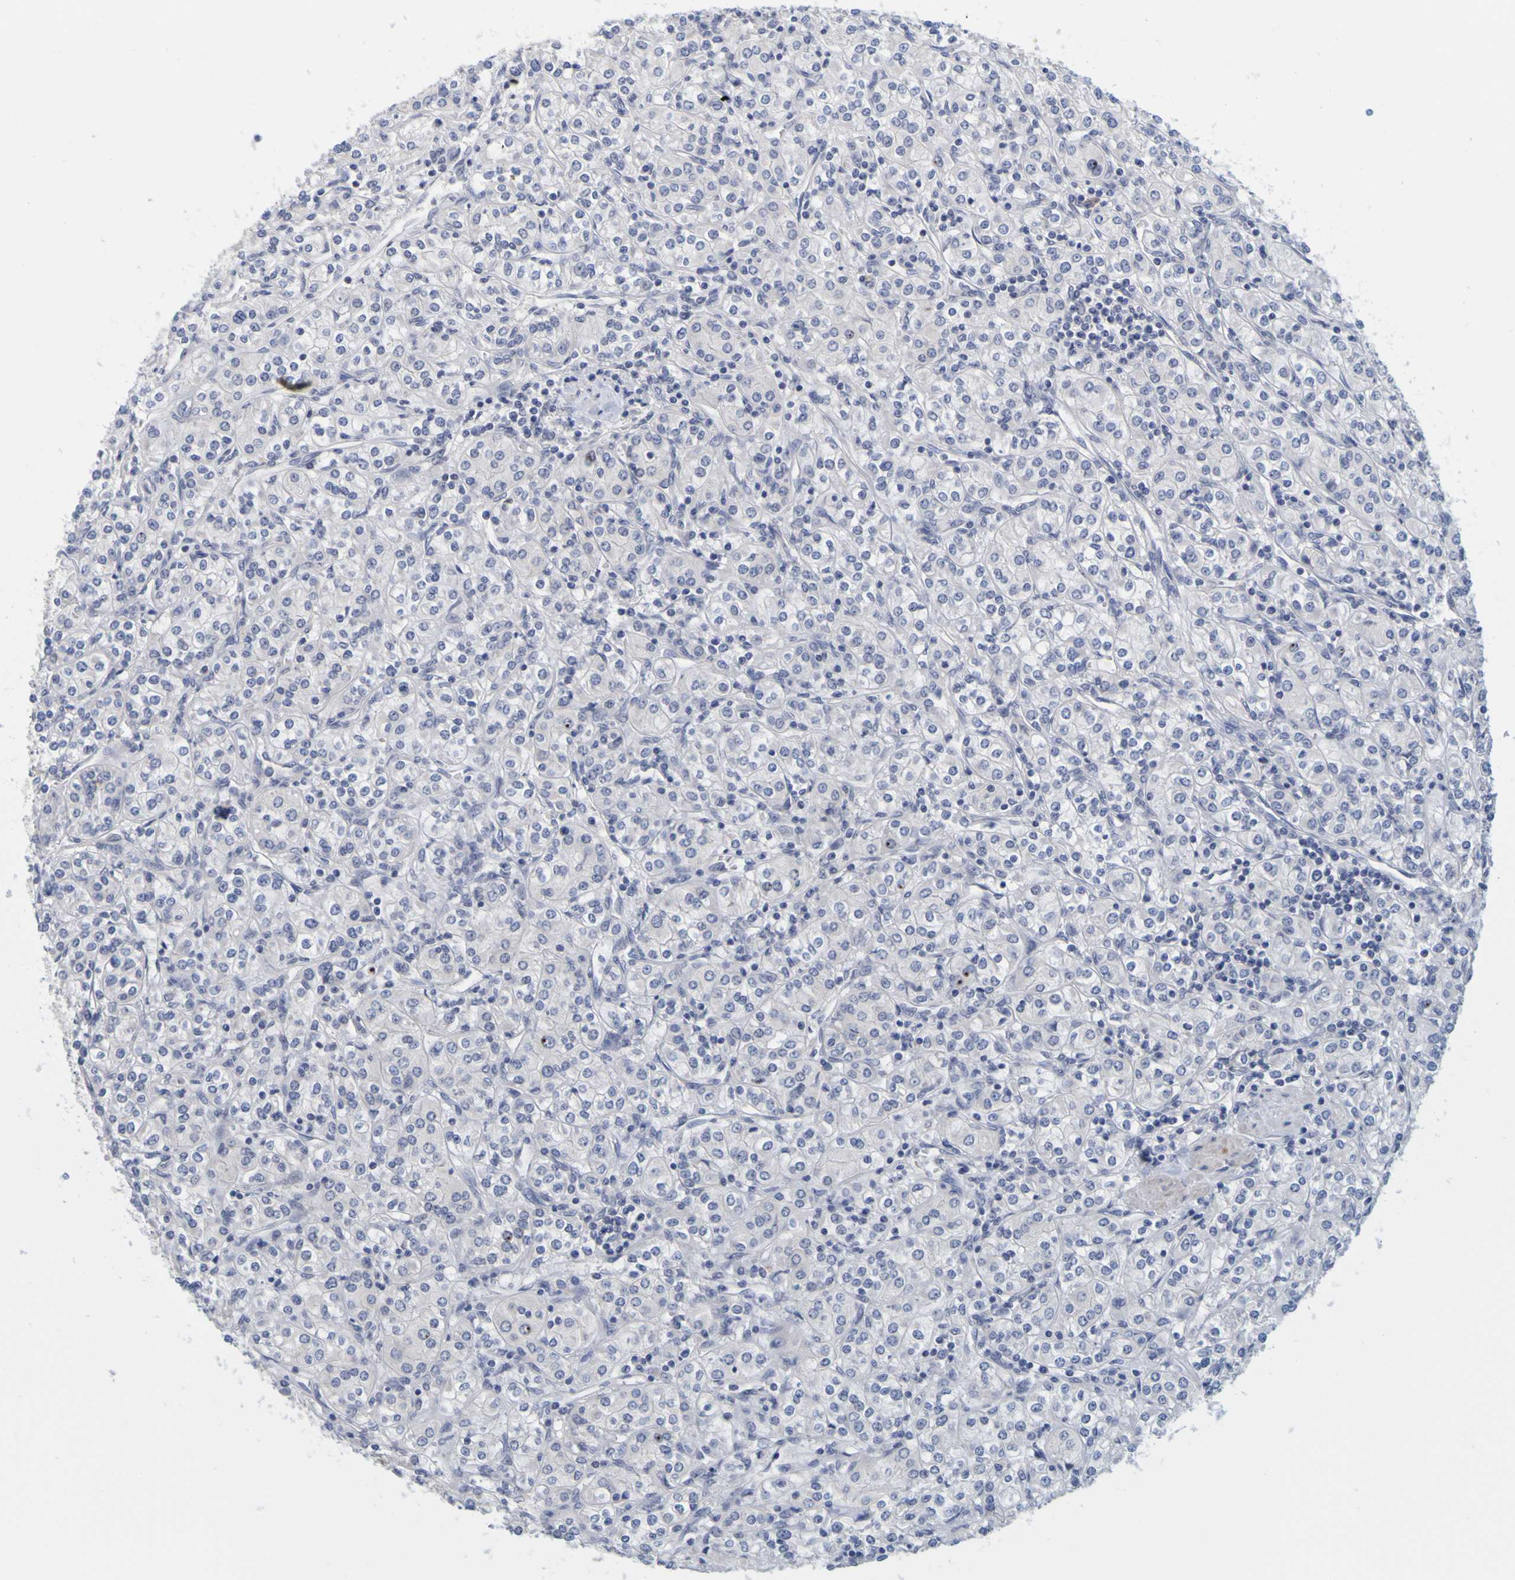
{"staining": {"intensity": "negative", "quantity": "none", "location": "none"}, "tissue": "renal cancer", "cell_type": "Tumor cells", "image_type": "cancer", "snomed": [{"axis": "morphology", "description": "Adenocarcinoma, NOS"}, {"axis": "topography", "description": "Kidney"}], "caption": "Photomicrograph shows no significant protein staining in tumor cells of renal cancer.", "gene": "ENDOU", "patient": {"sex": "male", "age": 77}}